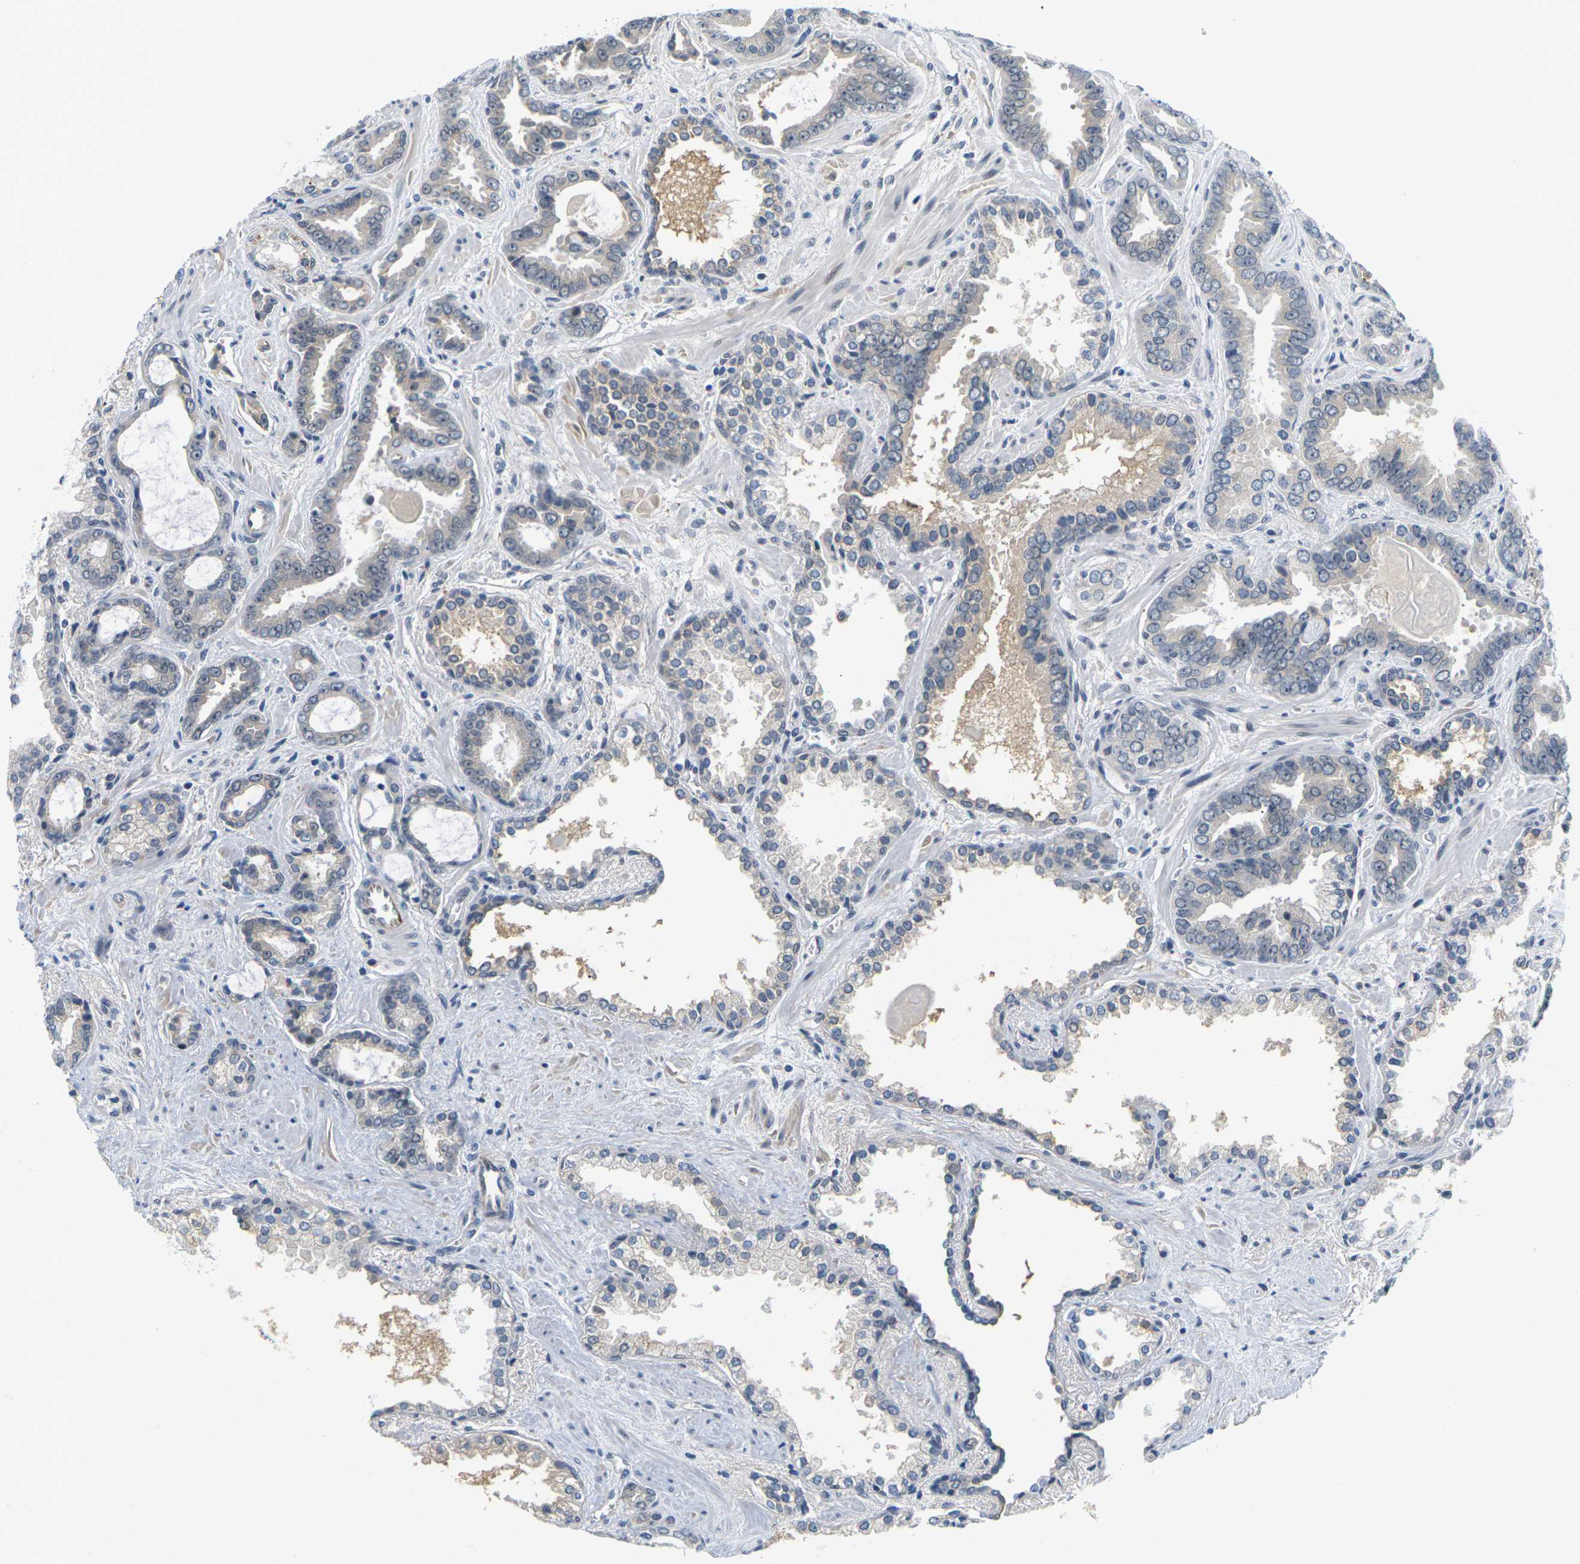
{"staining": {"intensity": "negative", "quantity": "none", "location": "none"}, "tissue": "prostate cancer", "cell_type": "Tumor cells", "image_type": "cancer", "snomed": [{"axis": "morphology", "description": "Adenocarcinoma, Low grade"}, {"axis": "topography", "description": "Prostate"}], "caption": "Immunohistochemical staining of human prostate cancer (low-grade adenocarcinoma) demonstrates no significant expression in tumor cells.", "gene": "PKP2", "patient": {"sex": "male", "age": 60}}